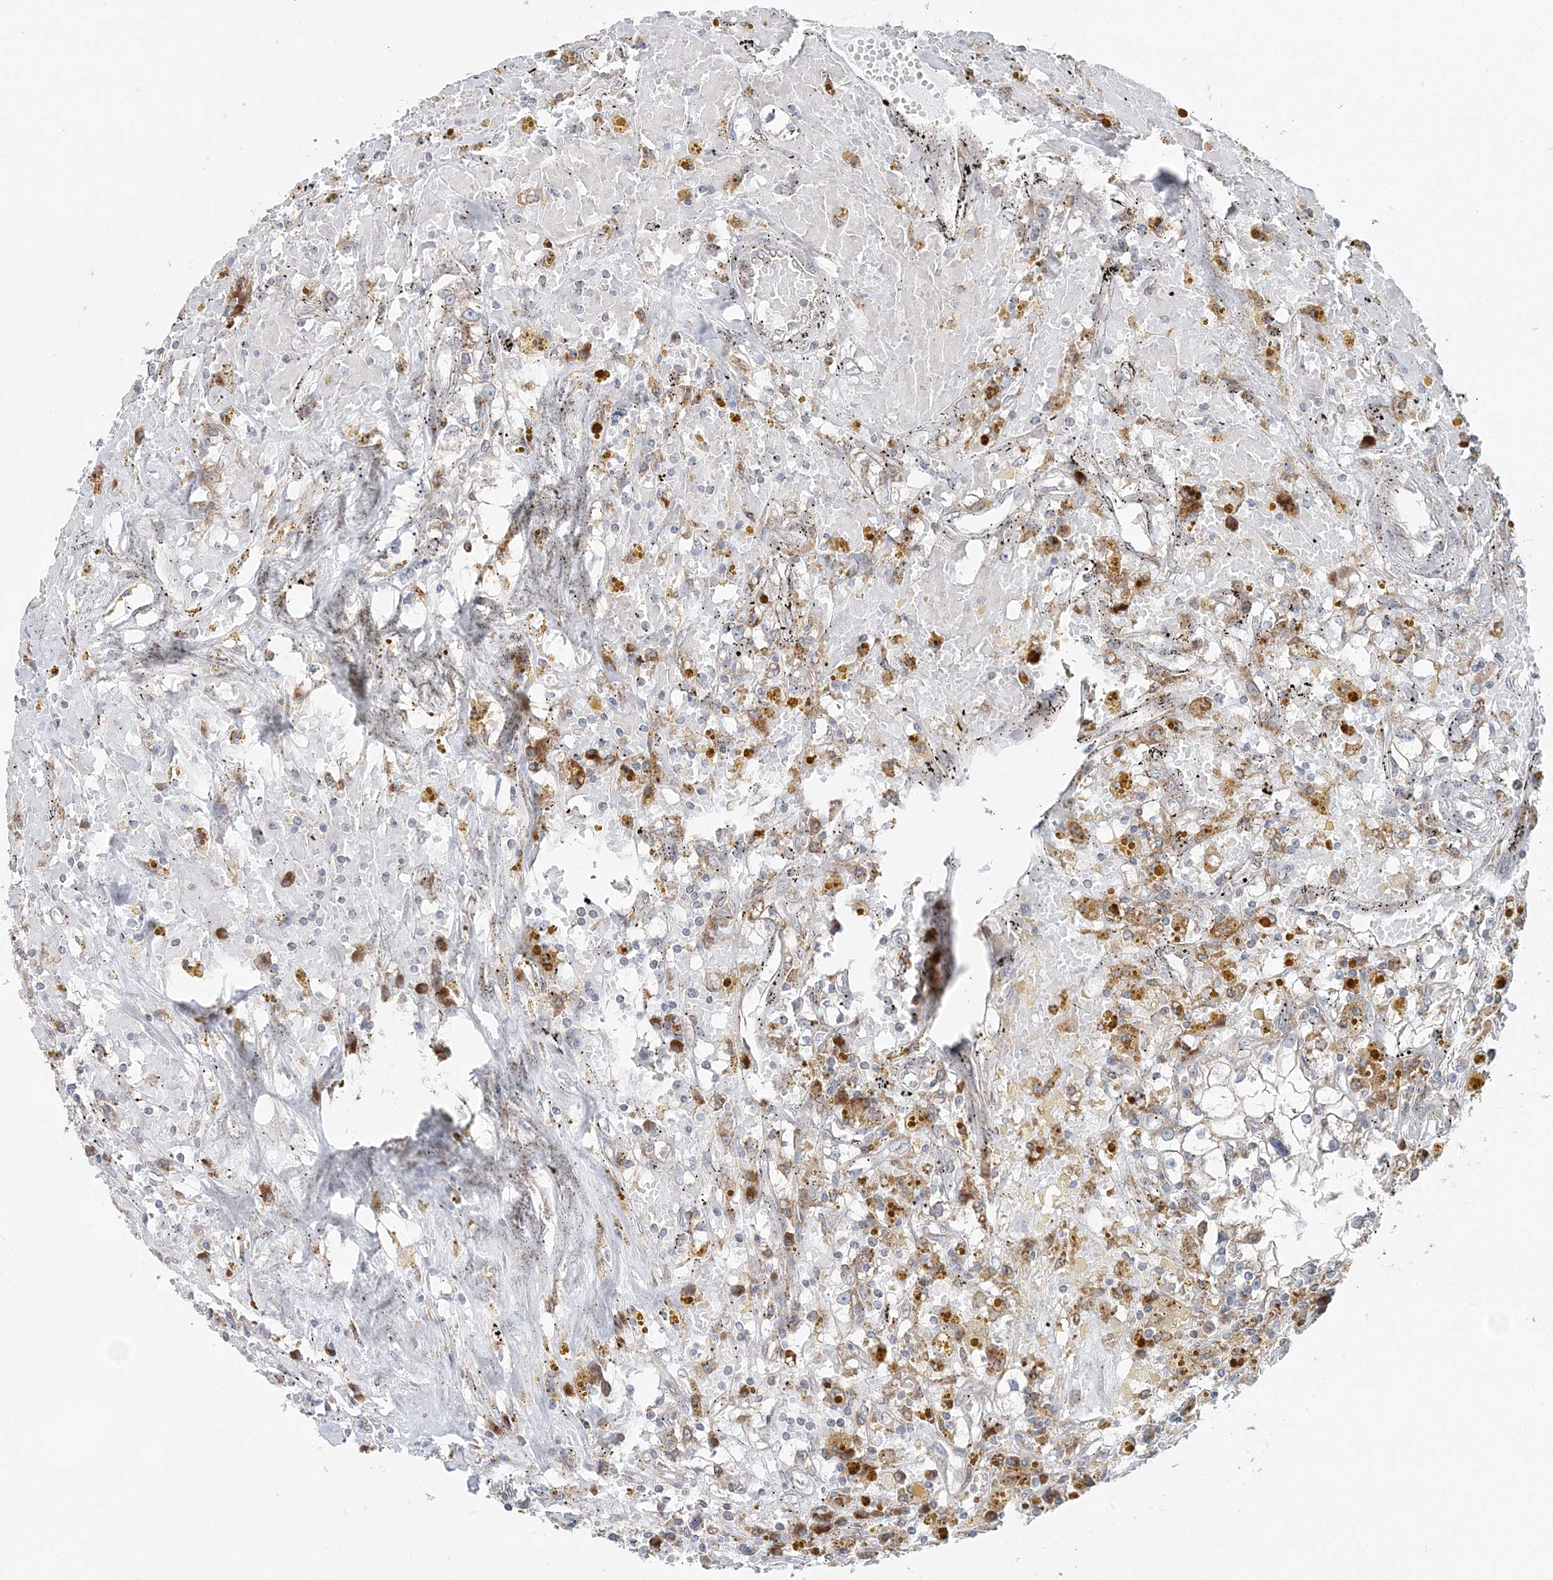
{"staining": {"intensity": "negative", "quantity": "none", "location": "none"}, "tissue": "renal cancer", "cell_type": "Tumor cells", "image_type": "cancer", "snomed": [{"axis": "morphology", "description": "Adenocarcinoma, NOS"}, {"axis": "topography", "description": "Kidney"}], "caption": "Immunohistochemistry histopathology image of neoplastic tissue: renal cancer (adenocarcinoma) stained with DAB exhibits no significant protein positivity in tumor cells.", "gene": "TMED10", "patient": {"sex": "male", "age": 56}}